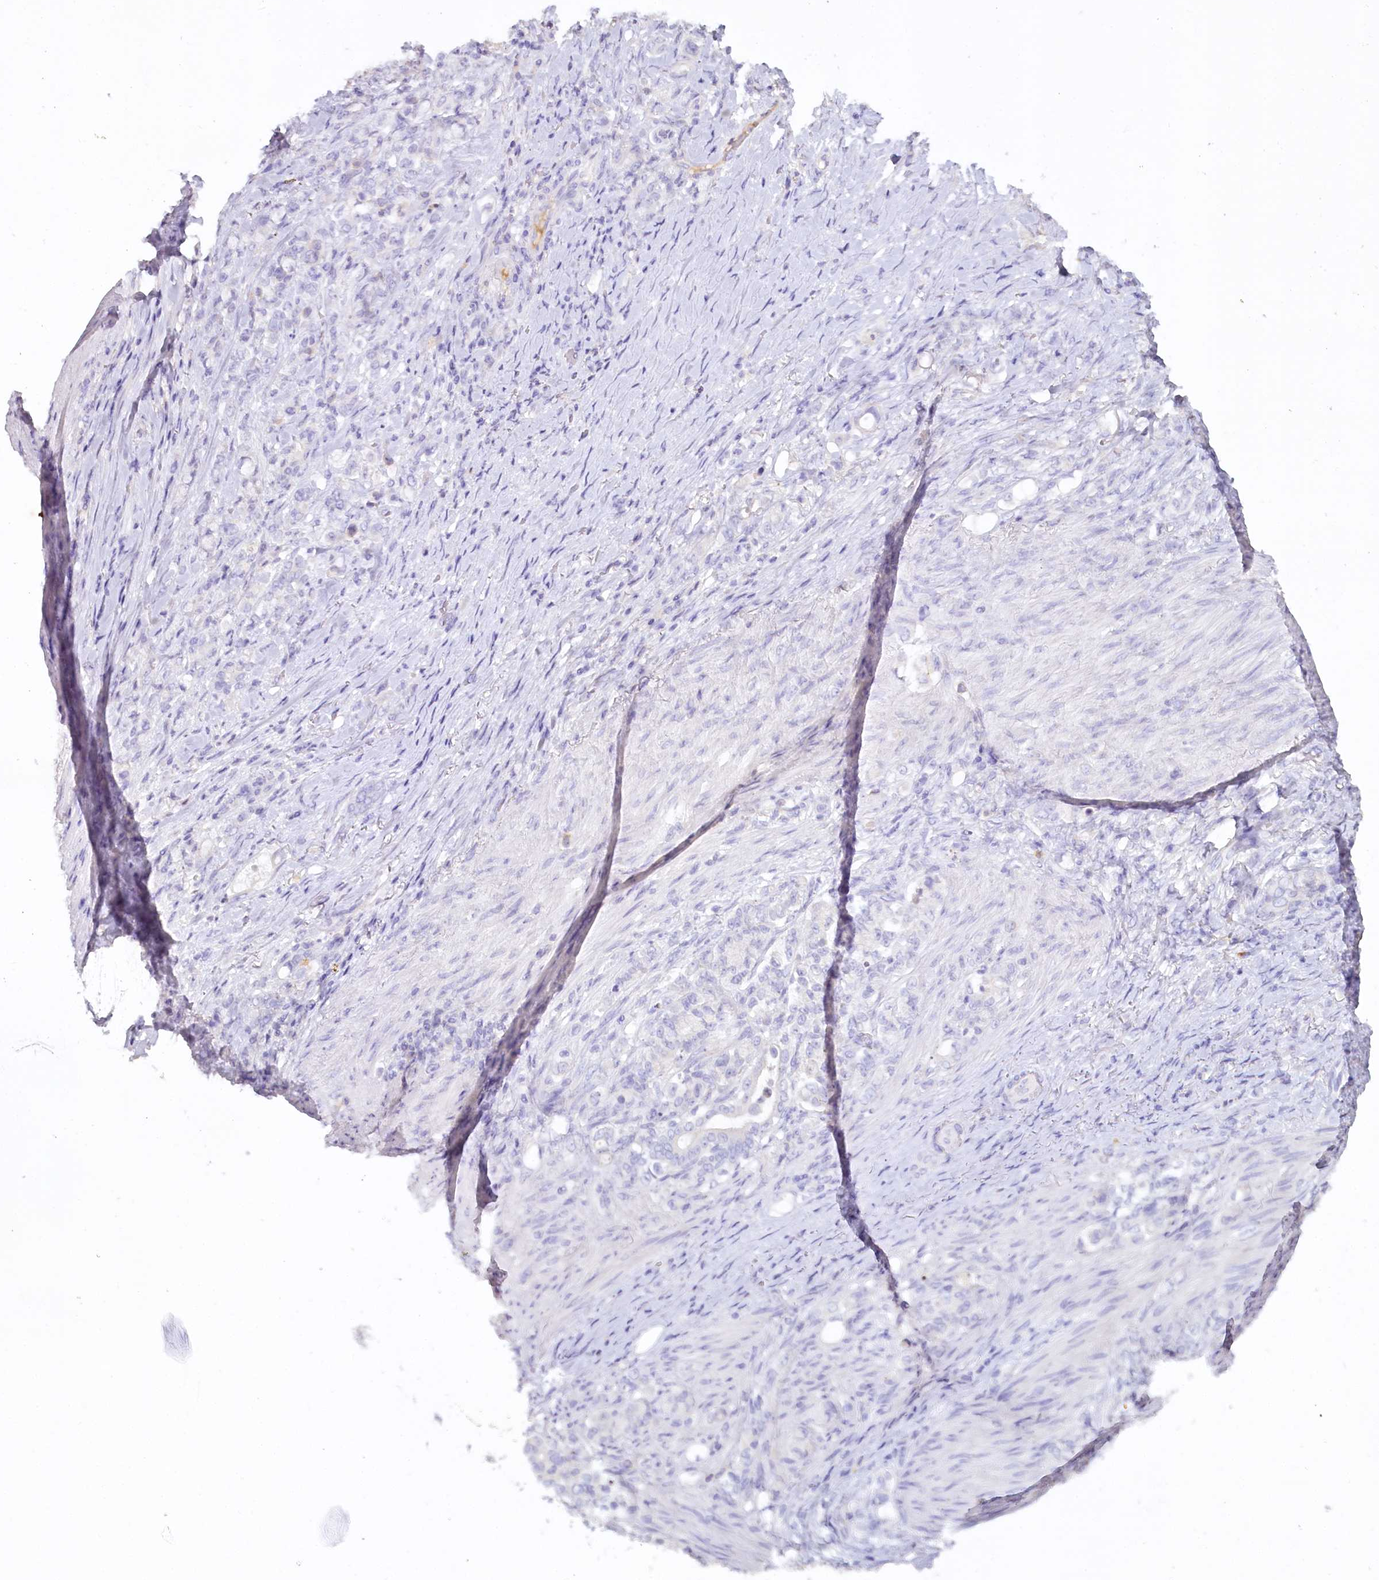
{"staining": {"intensity": "negative", "quantity": "none", "location": "none"}, "tissue": "stomach cancer", "cell_type": "Tumor cells", "image_type": "cancer", "snomed": [{"axis": "morphology", "description": "Adenocarcinoma, NOS"}, {"axis": "topography", "description": "Stomach"}], "caption": "Protein analysis of stomach cancer (adenocarcinoma) shows no significant staining in tumor cells.", "gene": "HPD", "patient": {"sex": "female", "age": 79}}